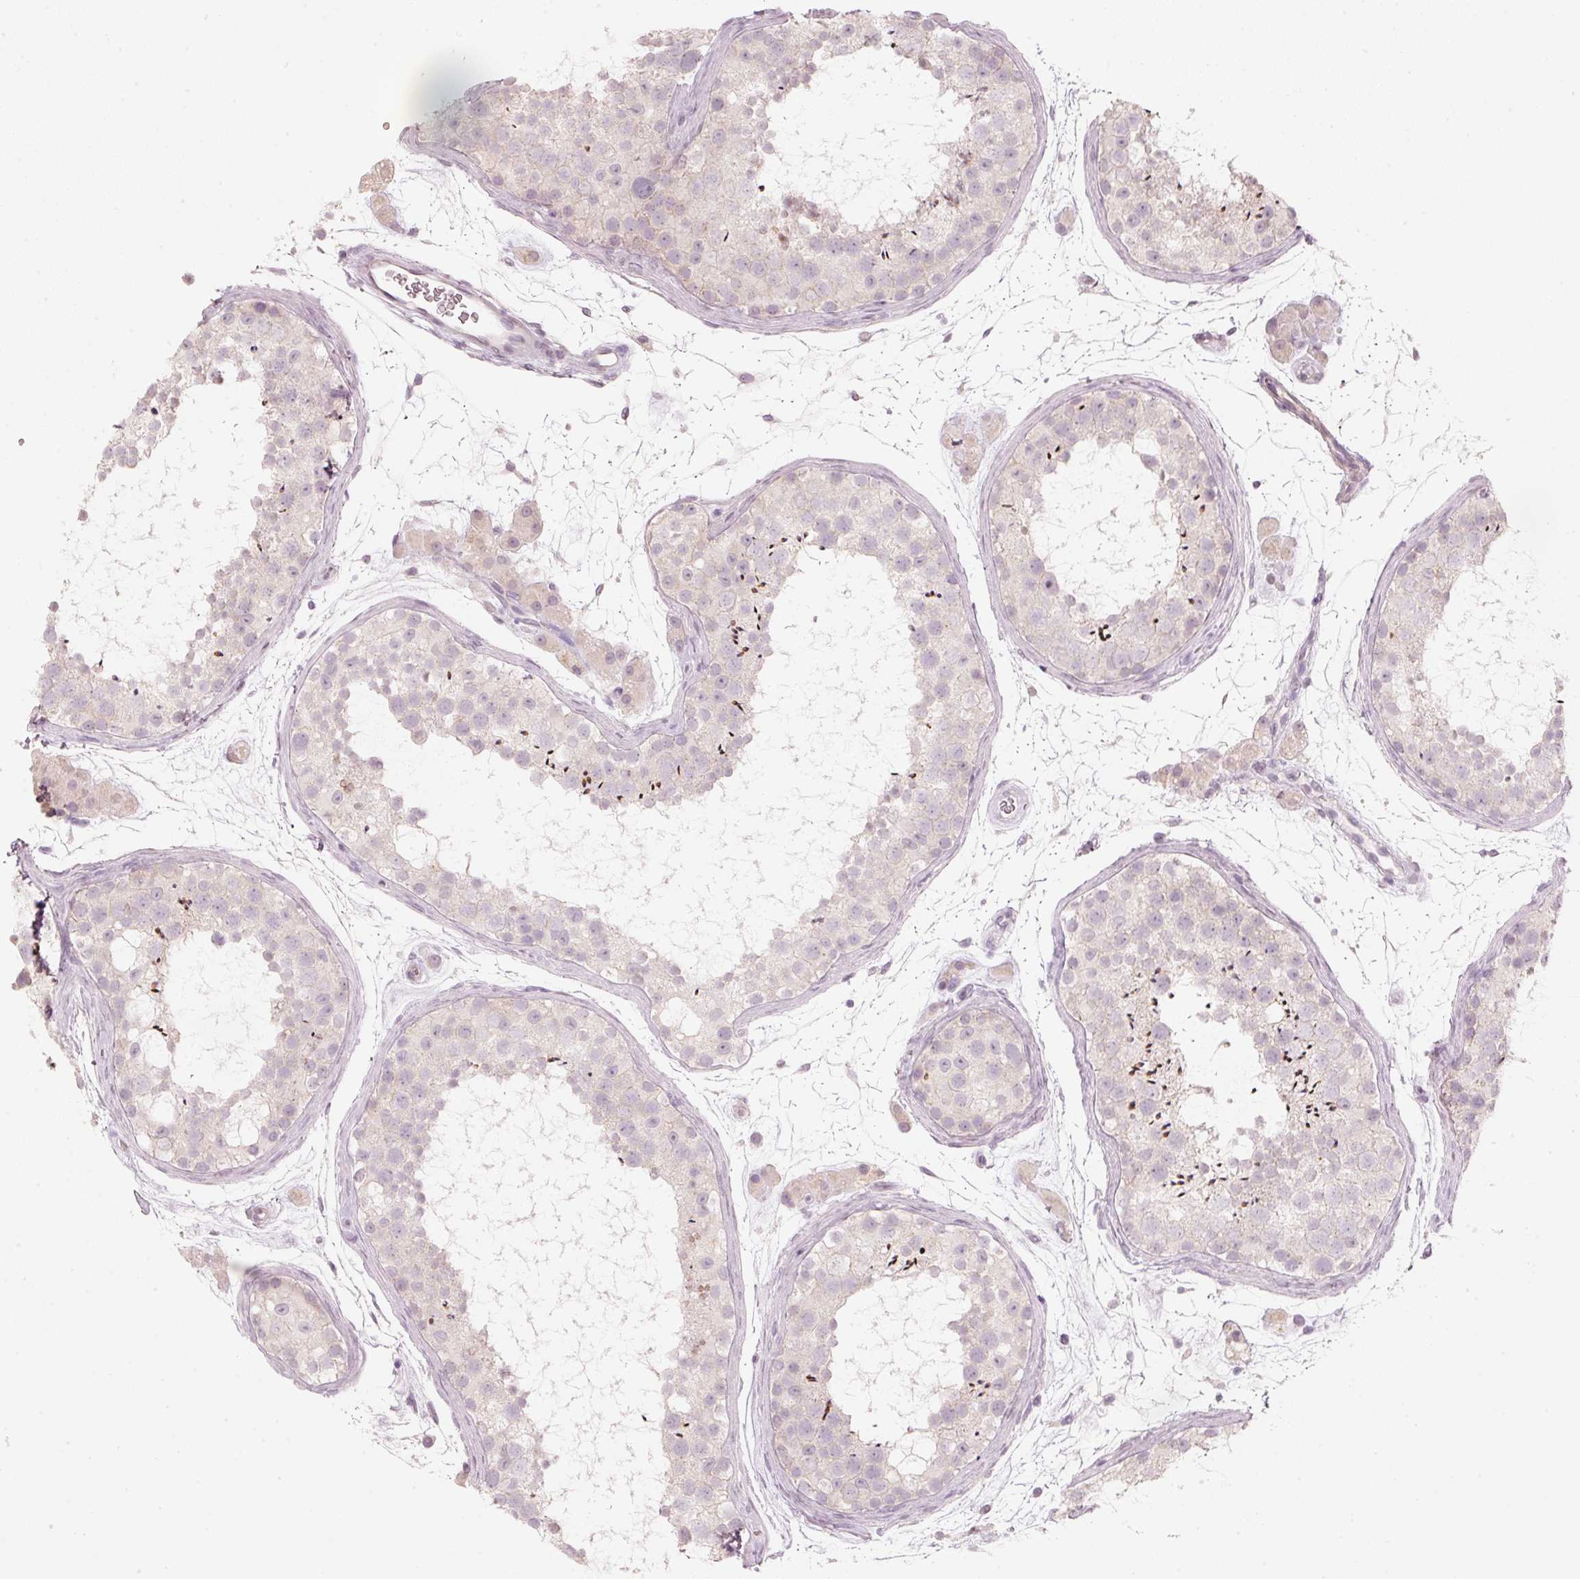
{"staining": {"intensity": "strong", "quantity": "<25%", "location": "cytoplasmic/membranous"}, "tissue": "testis", "cell_type": "Cells in seminiferous ducts", "image_type": "normal", "snomed": [{"axis": "morphology", "description": "Normal tissue, NOS"}, {"axis": "topography", "description": "Testis"}], "caption": "IHC of unremarkable testis exhibits medium levels of strong cytoplasmic/membranous expression in about <25% of cells in seminiferous ducts. The staining is performed using DAB brown chromogen to label protein expression. The nuclei are counter-stained blue using hematoxylin.", "gene": "STEAP1", "patient": {"sex": "male", "age": 41}}